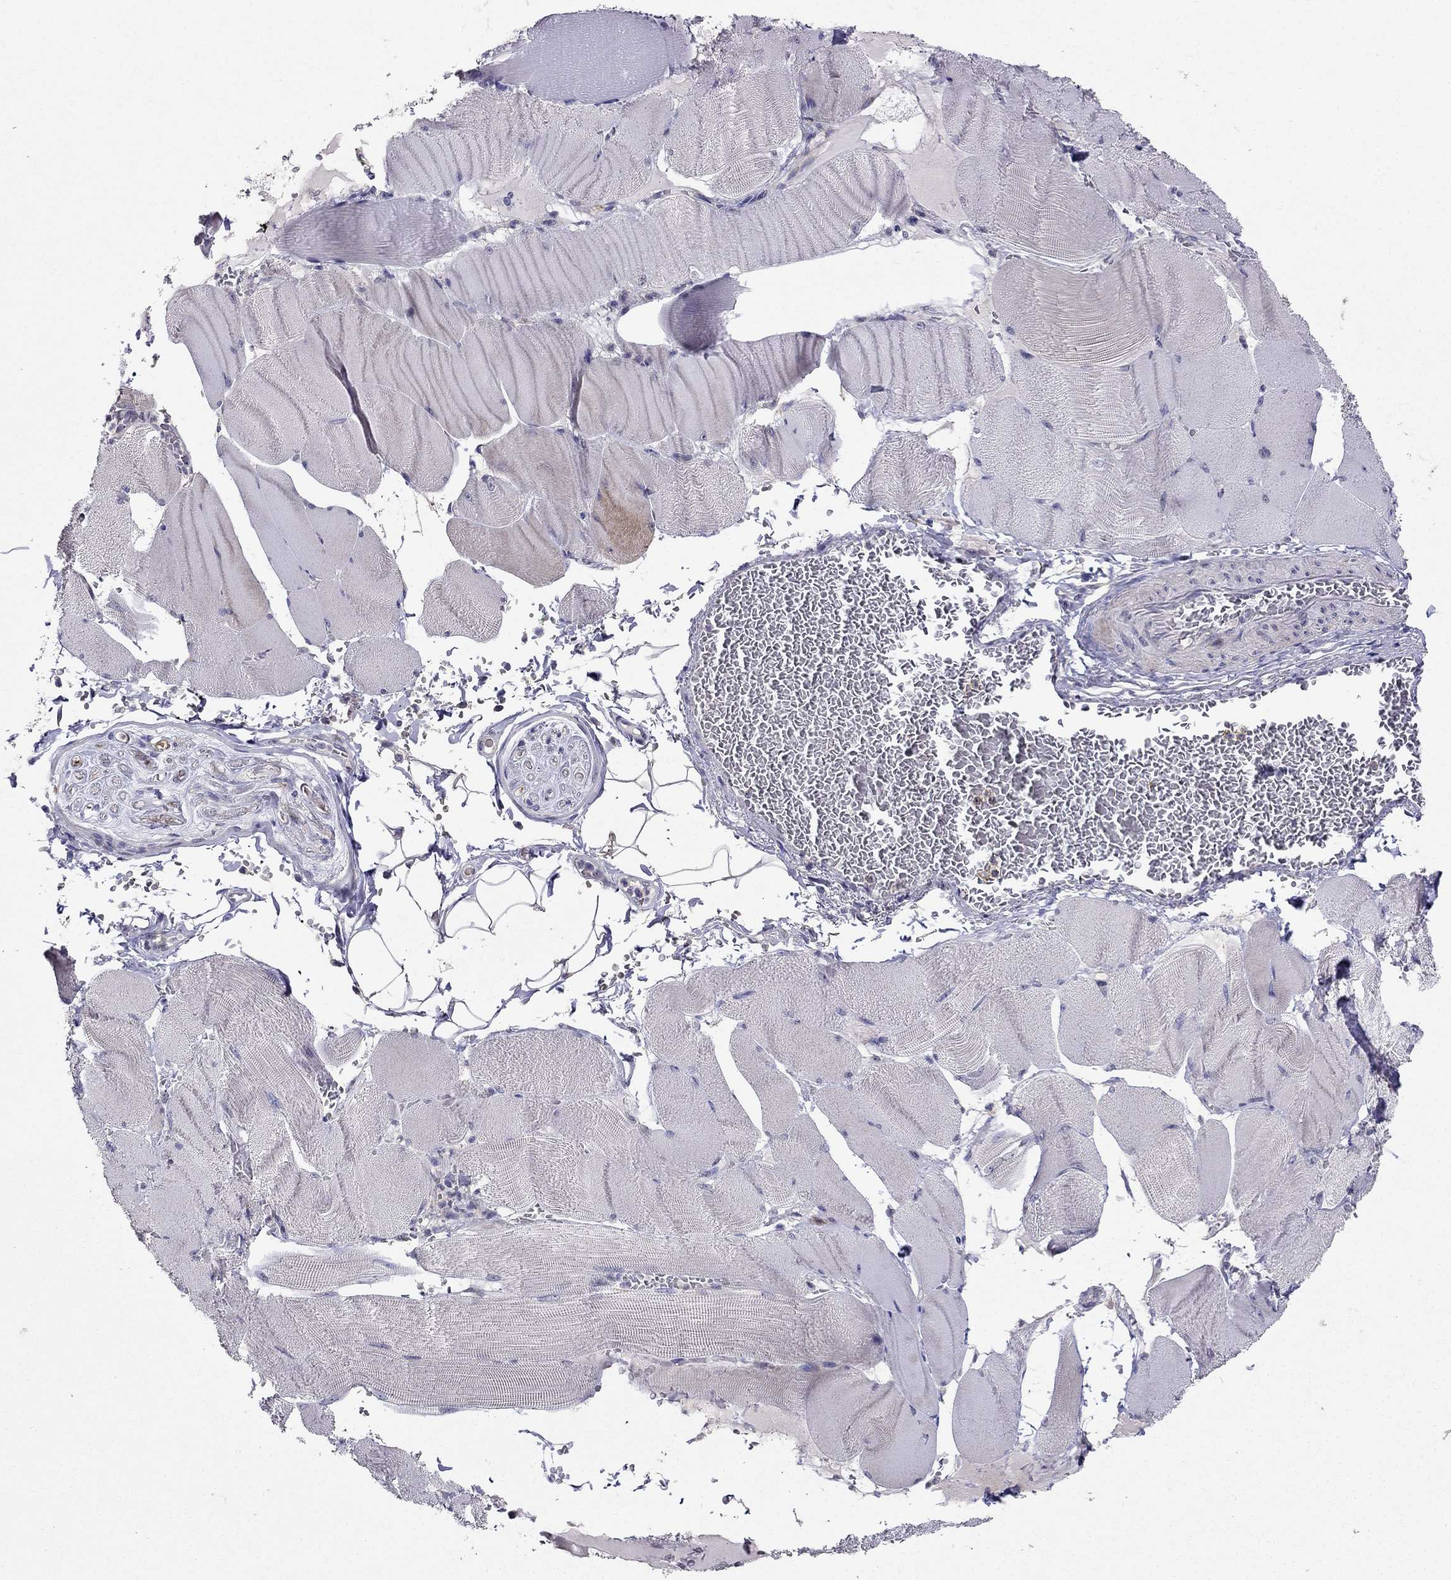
{"staining": {"intensity": "negative", "quantity": "none", "location": "none"}, "tissue": "skeletal muscle", "cell_type": "Myocytes", "image_type": "normal", "snomed": [{"axis": "morphology", "description": "Normal tissue, NOS"}, {"axis": "topography", "description": "Skeletal muscle"}], "caption": "High magnification brightfield microscopy of unremarkable skeletal muscle stained with DAB (brown) and counterstained with hematoxylin (blue): myocytes show no significant positivity. (DAB IHC with hematoxylin counter stain).", "gene": "MAGEB4", "patient": {"sex": "male", "age": 56}}